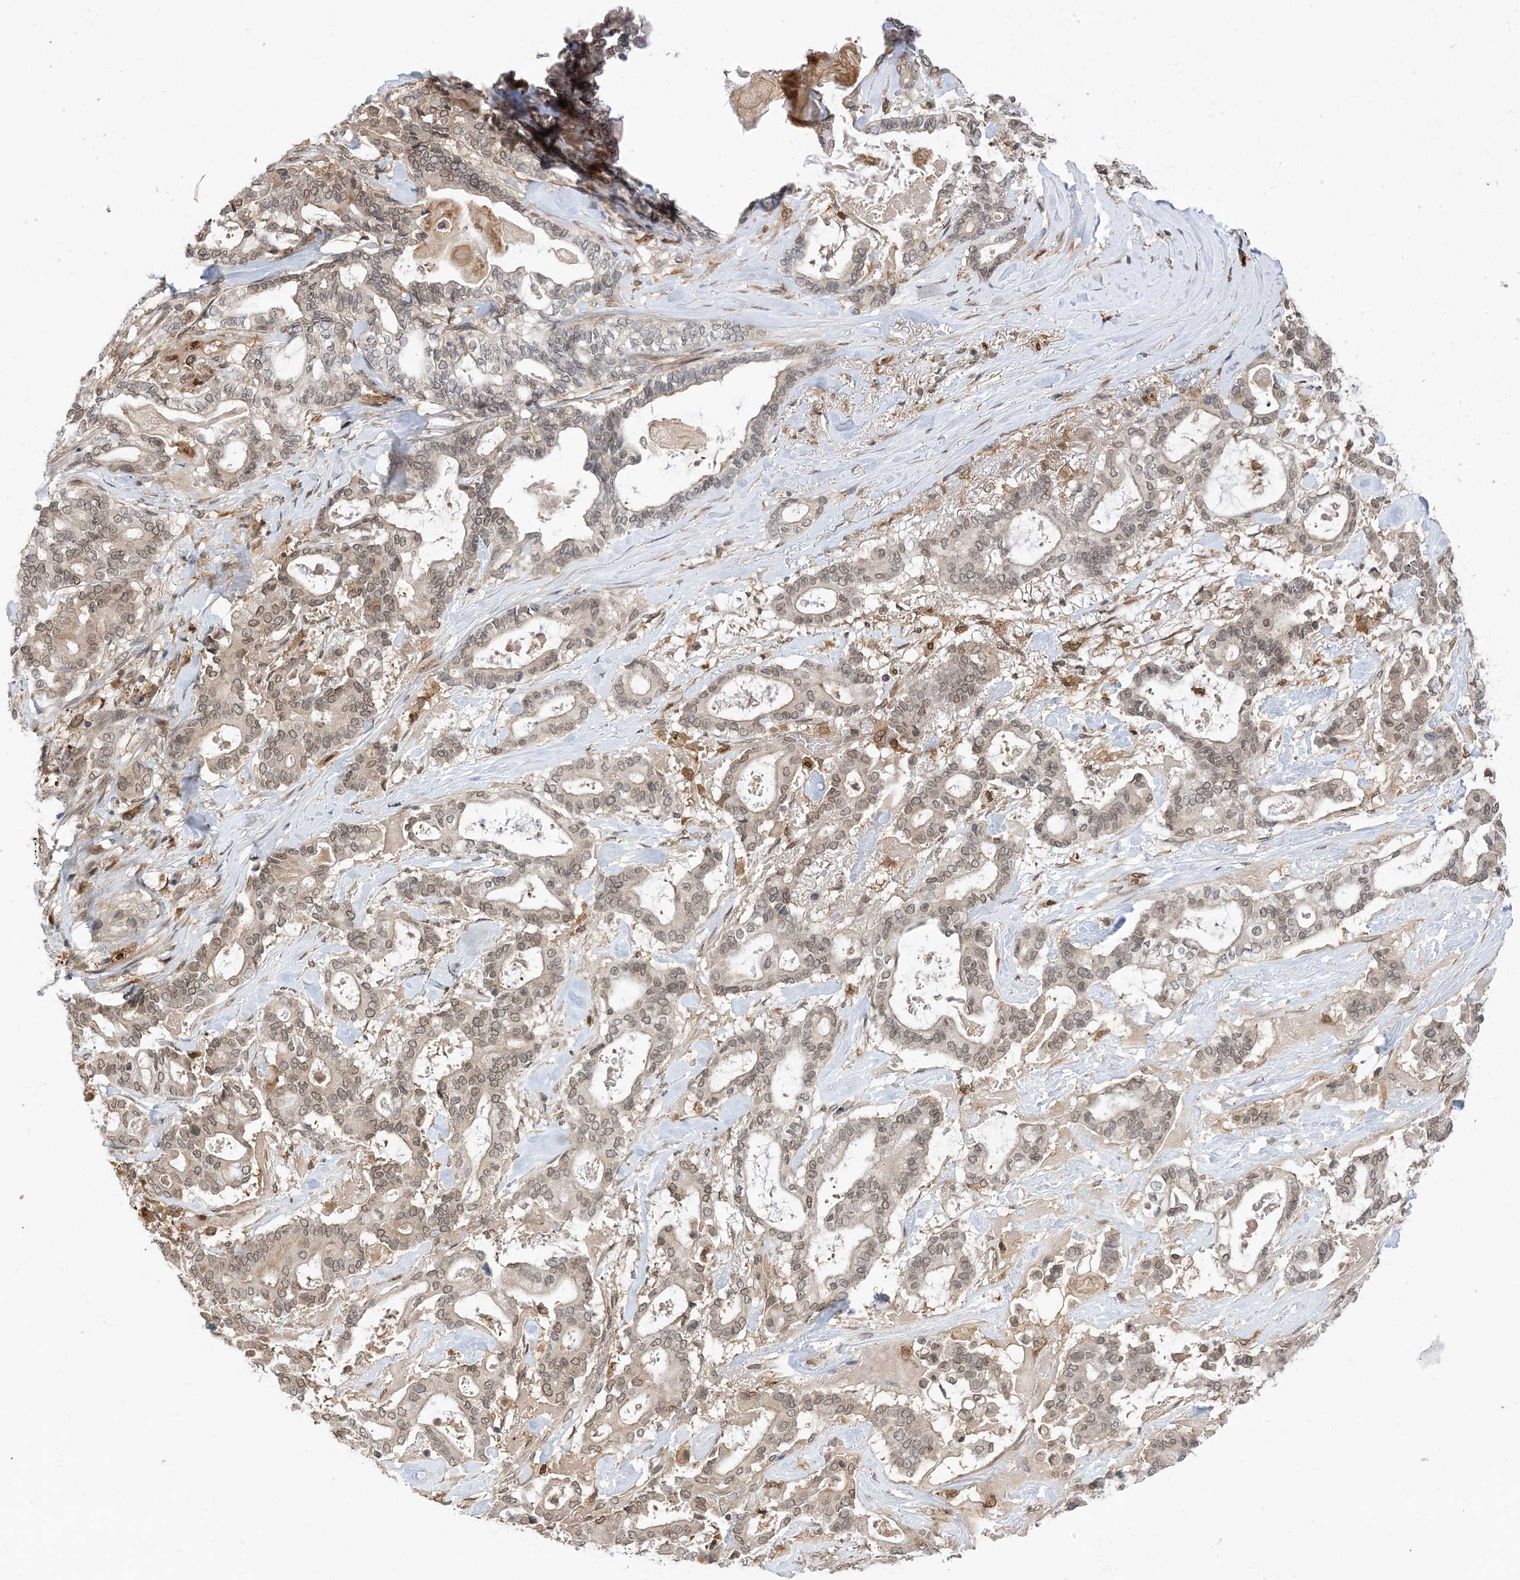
{"staining": {"intensity": "weak", "quantity": "25%-75%", "location": "cytoplasmic/membranous,nuclear"}, "tissue": "pancreatic cancer", "cell_type": "Tumor cells", "image_type": "cancer", "snomed": [{"axis": "morphology", "description": "Adenocarcinoma, NOS"}, {"axis": "topography", "description": "Pancreas"}], "caption": "Immunohistochemical staining of human adenocarcinoma (pancreatic) shows low levels of weak cytoplasmic/membranous and nuclear expression in about 25%-75% of tumor cells. (Brightfield microscopy of DAB IHC at high magnification).", "gene": "NAGK", "patient": {"sex": "male", "age": 63}}